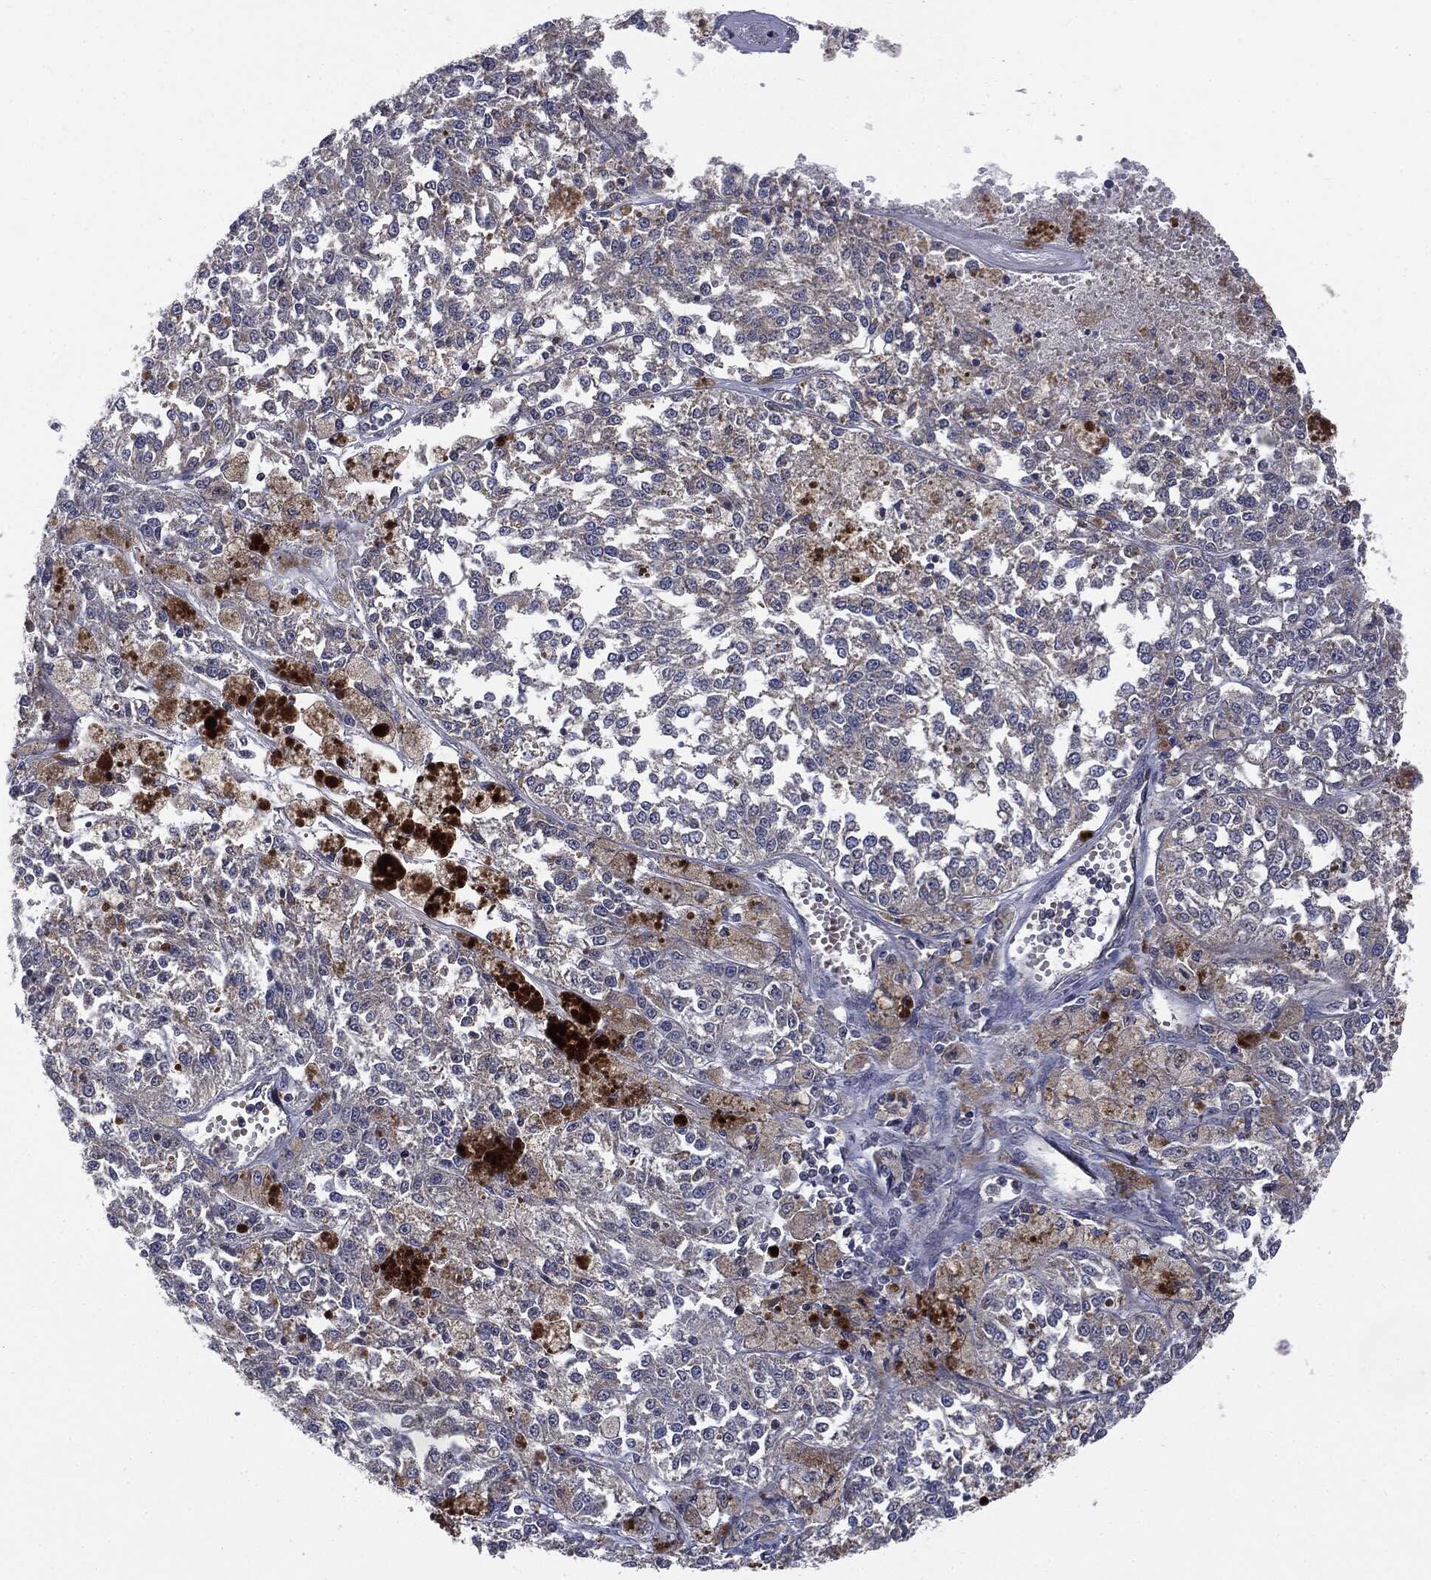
{"staining": {"intensity": "negative", "quantity": "none", "location": "none"}, "tissue": "melanoma", "cell_type": "Tumor cells", "image_type": "cancer", "snomed": [{"axis": "morphology", "description": "Malignant melanoma, Metastatic site"}, {"axis": "topography", "description": "Lymph node"}], "caption": "Tumor cells are negative for brown protein staining in malignant melanoma (metastatic site). (Brightfield microscopy of DAB immunohistochemistry at high magnification).", "gene": "PTPA", "patient": {"sex": "female", "age": 64}}